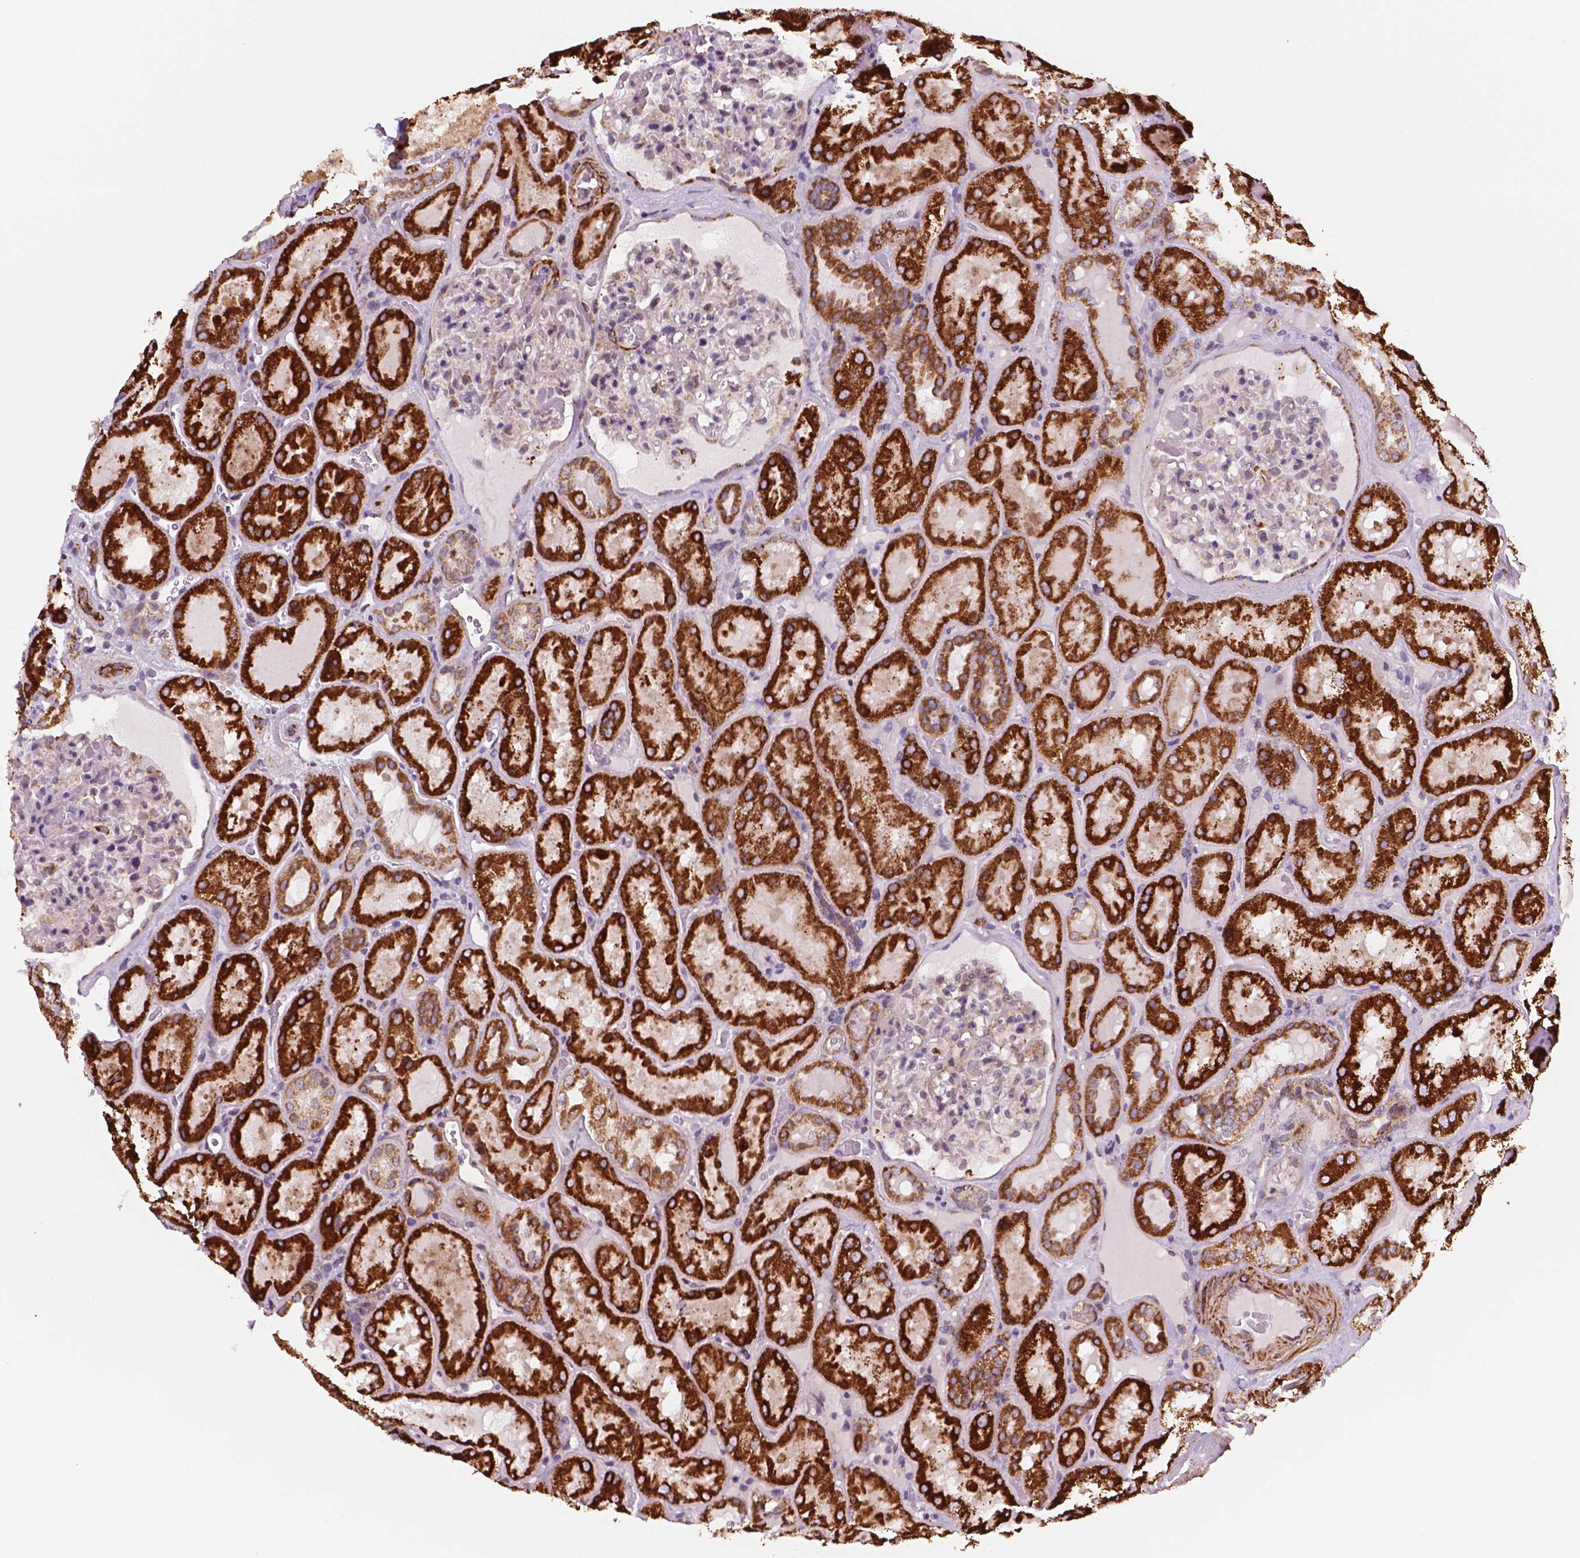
{"staining": {"intensity": "moderate", "quantity": "<25%", "location": "cytoplasmic/membranous"}, "tissue": "kidney", "cell_type": "Cells in glomeruli", "image_type": "normal", "snomed": [{"axis": "morphology", "description": "Normal tissue, NOS"}, {"axis": "topography", "description": "Kidney"}], "caption": "A brown stain labels moderate cytoplasmic/membranous expression of a protein in cells in glomeruli of unremarkable kidney. (DAB IHC with brightfield microscopy, high magnification).", "gene": "GEMIN4", "patient": {"sex": "male", "age": 73}}